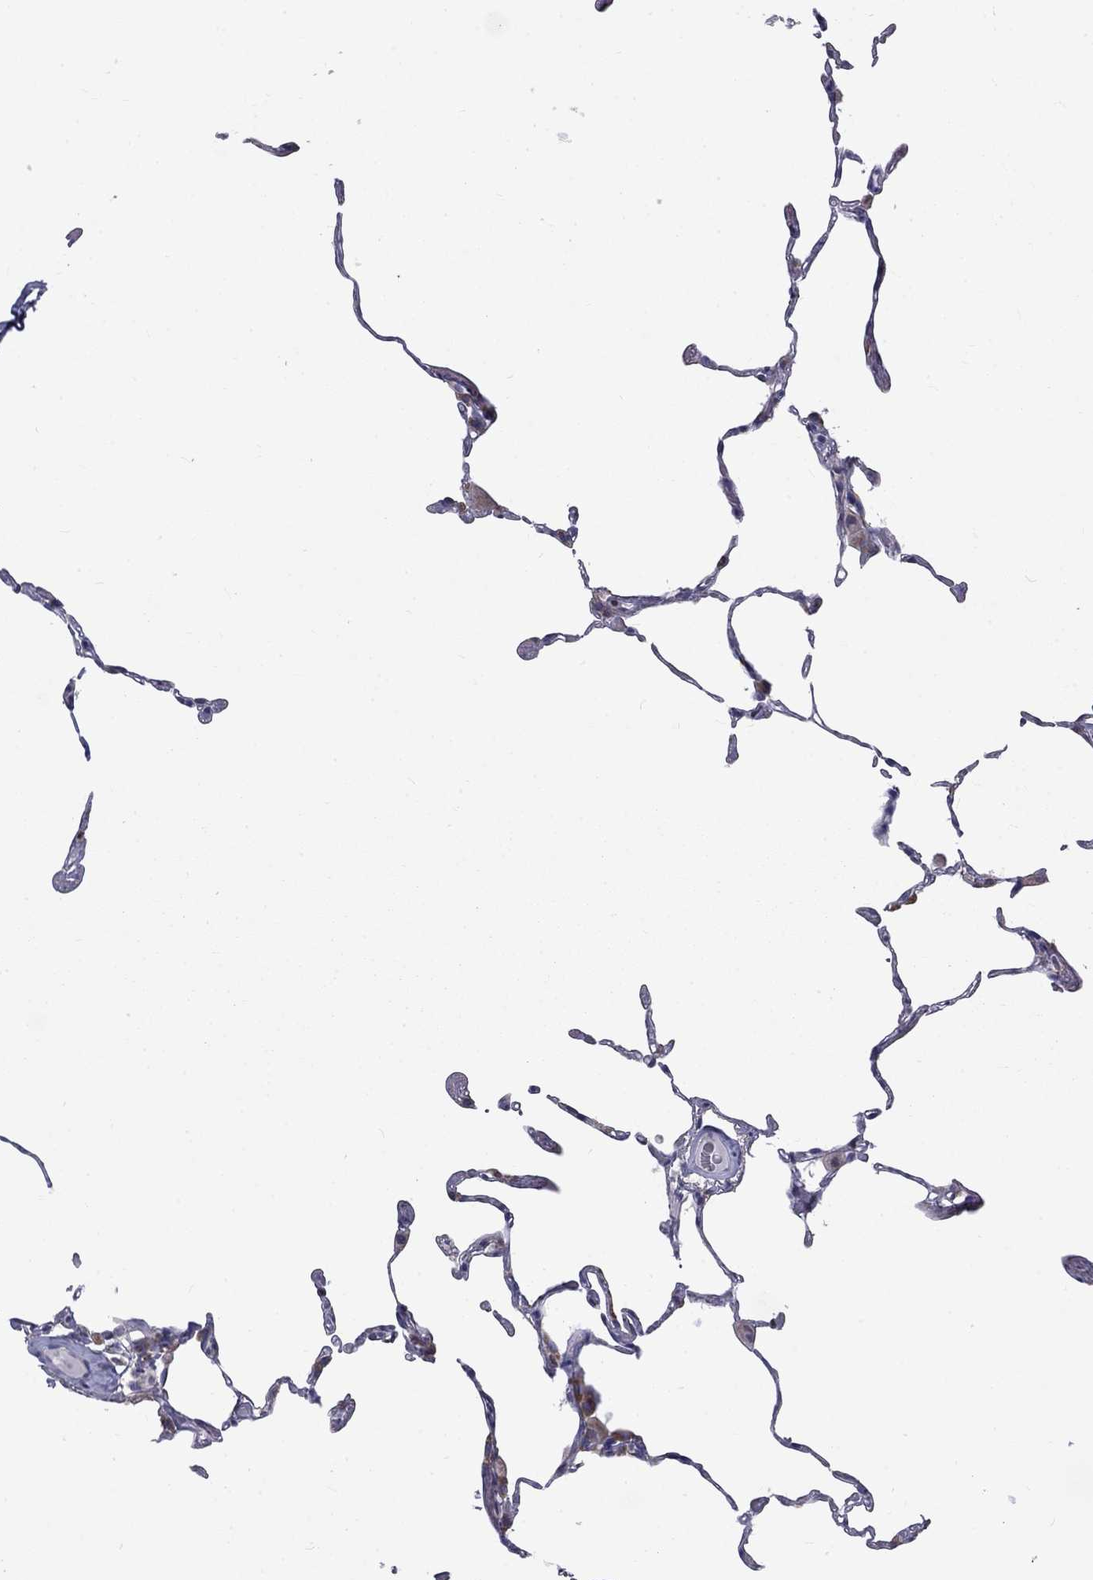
{"staining": {"intensity": "negative", "quantity": "none", "location": "none"}, "tissue": "lung", "cell_type": "Alveolar cells", "image_type": "normal", "snomed": [{"axis": "morphology", "description": "Normal tissue, NOS"}, {"axis": "topography", "description": "Lung"}], "caption": "Immunohistochemistry histopathology image of benign lung stained for a protein (brown), which shows no expression in alveolar cells.", "gene": "PABPC4", "patient": {"sex": "female", "age": 57}}